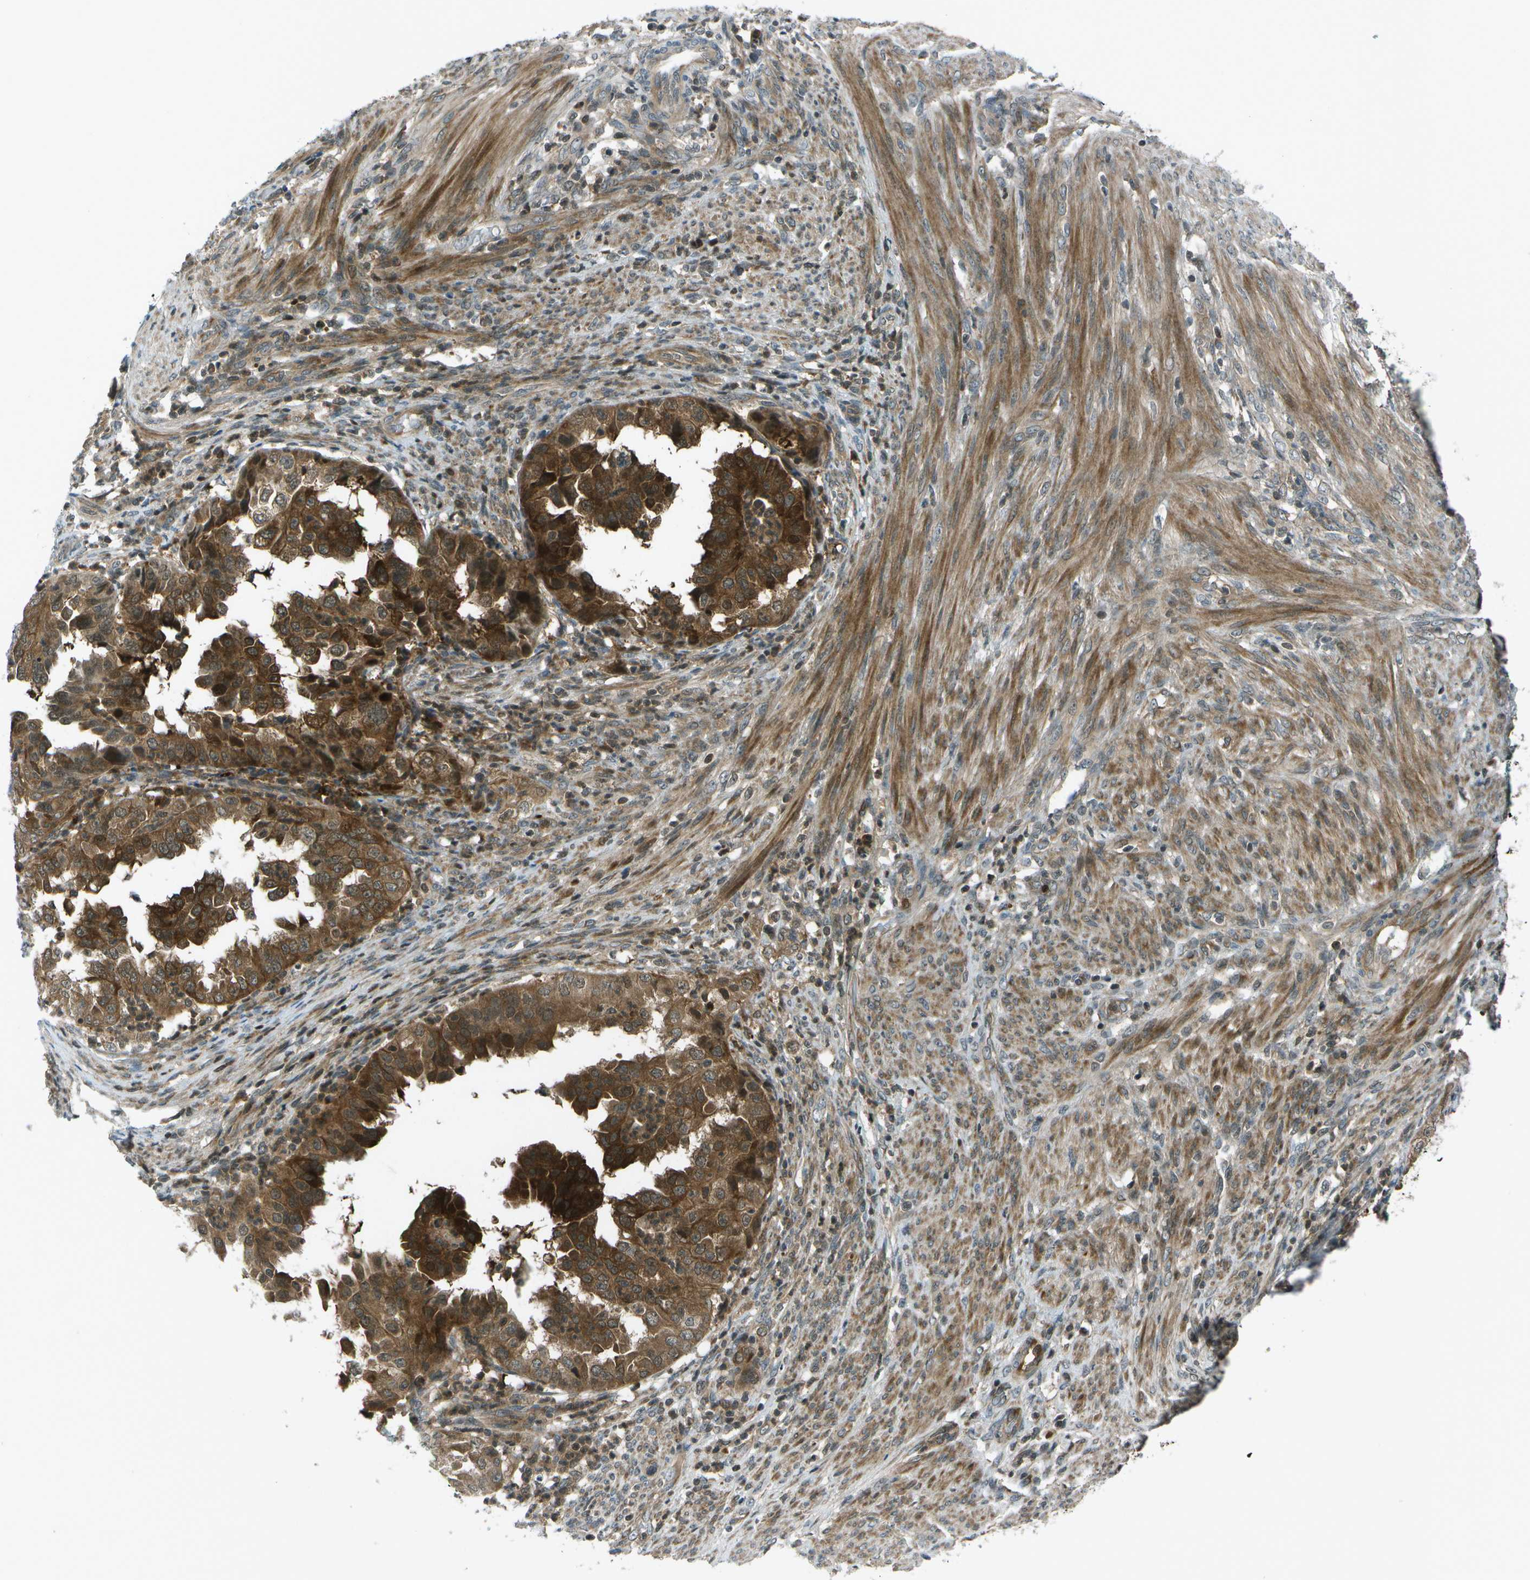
{"staining": {"intensity": "strong", "quantity": ">75%", "location": "cytoplasmic/membranous"}, "tissue": "endometrial cancer", "cell_type": "Tumor cells", "image_type": "cancer", "snomed": [{"axis": "morphology", "description": "Adenocarcinoma, NOS"}, {"axis": "topography", "description": "Endometrium"}], "caption": "A brown stain highlights strong cytoplasmic/membranous expression of a protein in human endometrial cancer (adenocarcinoma) tumor cells.", "gene": "TMEM19", "patient": {"sex": "female", "age": 85}}